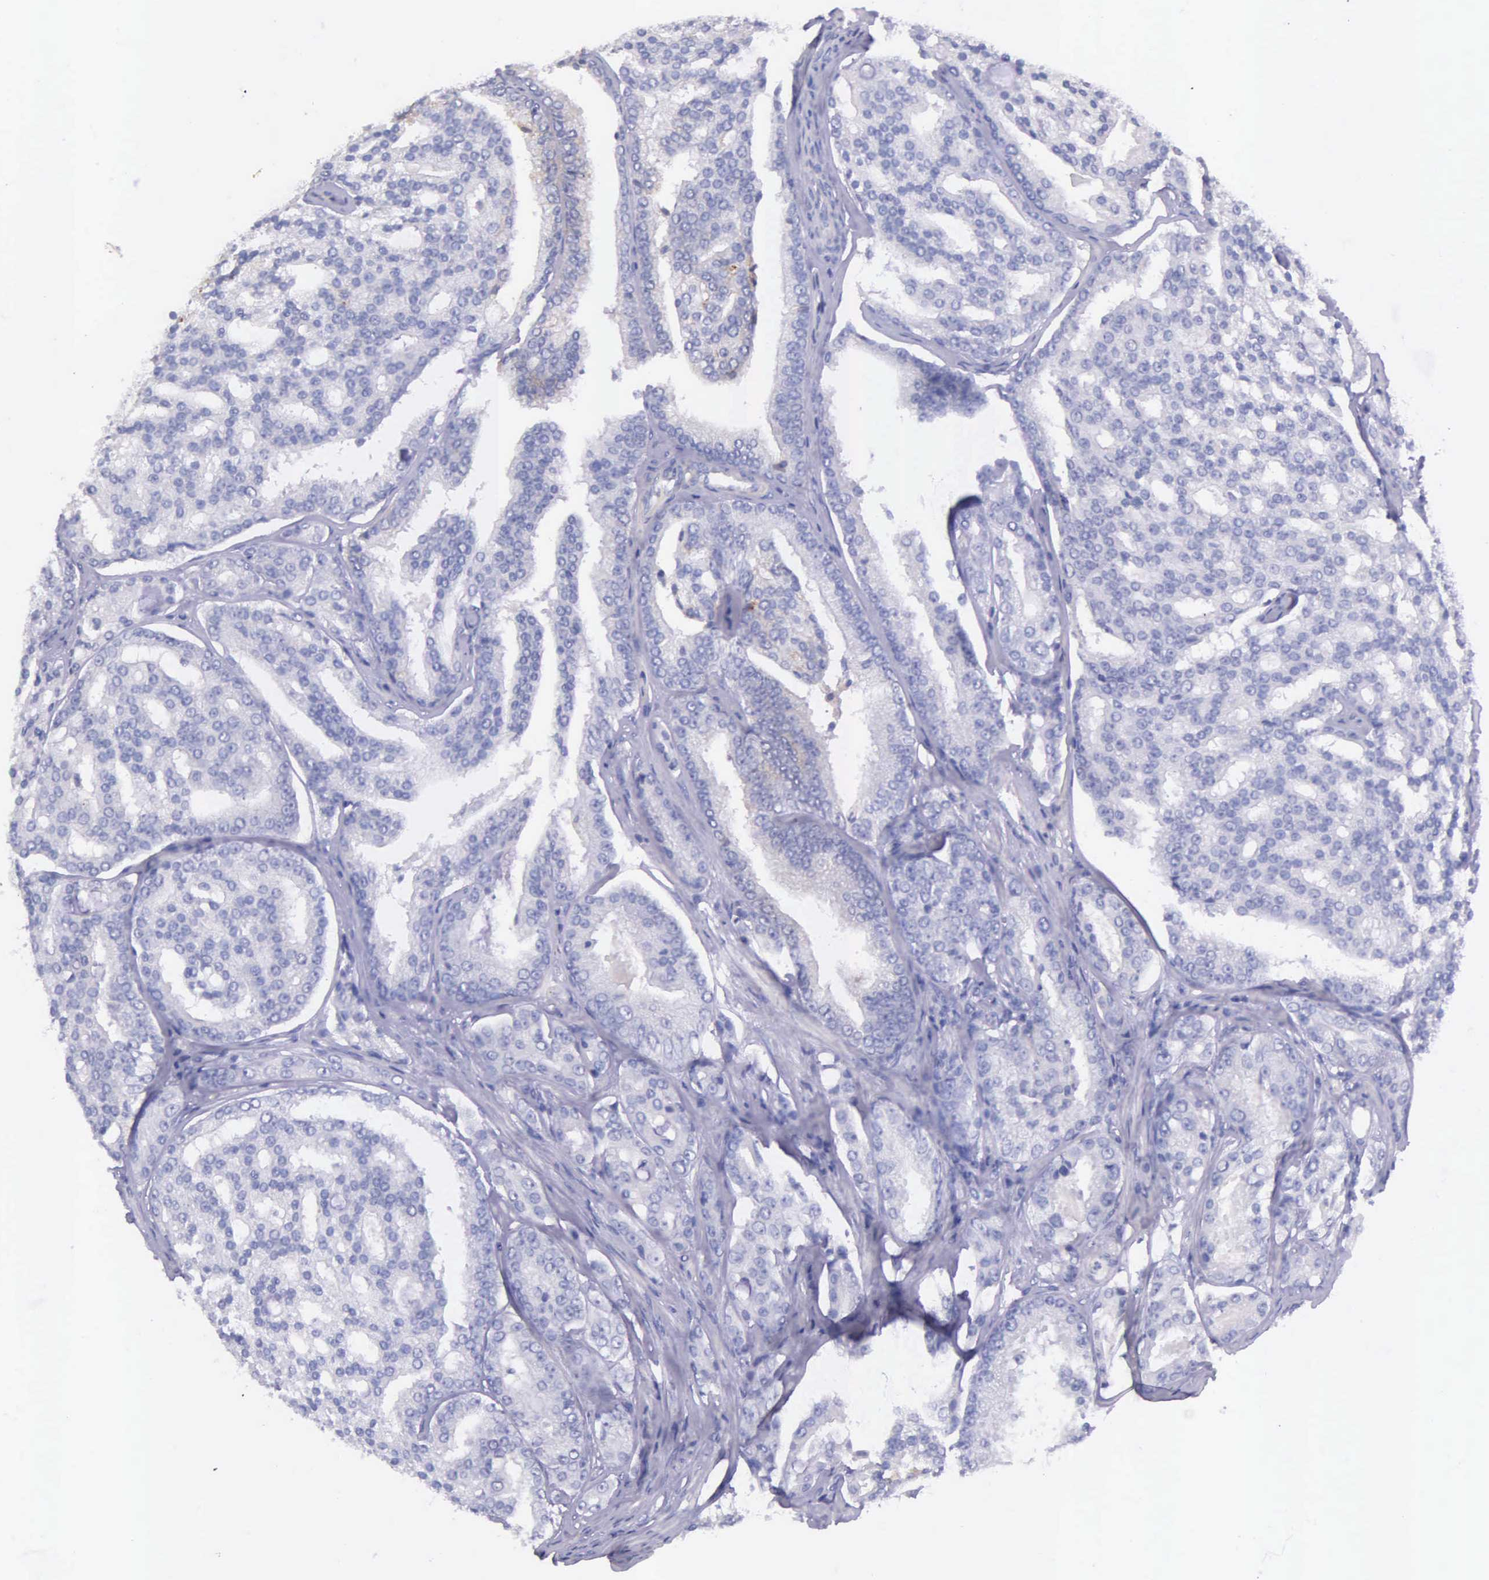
{"staining": {"intensity": "negative", "quantity": "none", "location": "none"}, "tissue": "prostate cancer", "cell_type": "Tumor cells", "image_type": "cancer", "snomed": [{"axis": "morphology", "description": "Adenocarcinoma, High grade"}, {"axis": "topography", "description": "Prostate"}], "caption": "Immunohistochemical staining of human prostate cancer demonstrates no significant staining in tumor cells.", "gene": "THSD7A", "patient": {"sex": "male", "age": 64}}